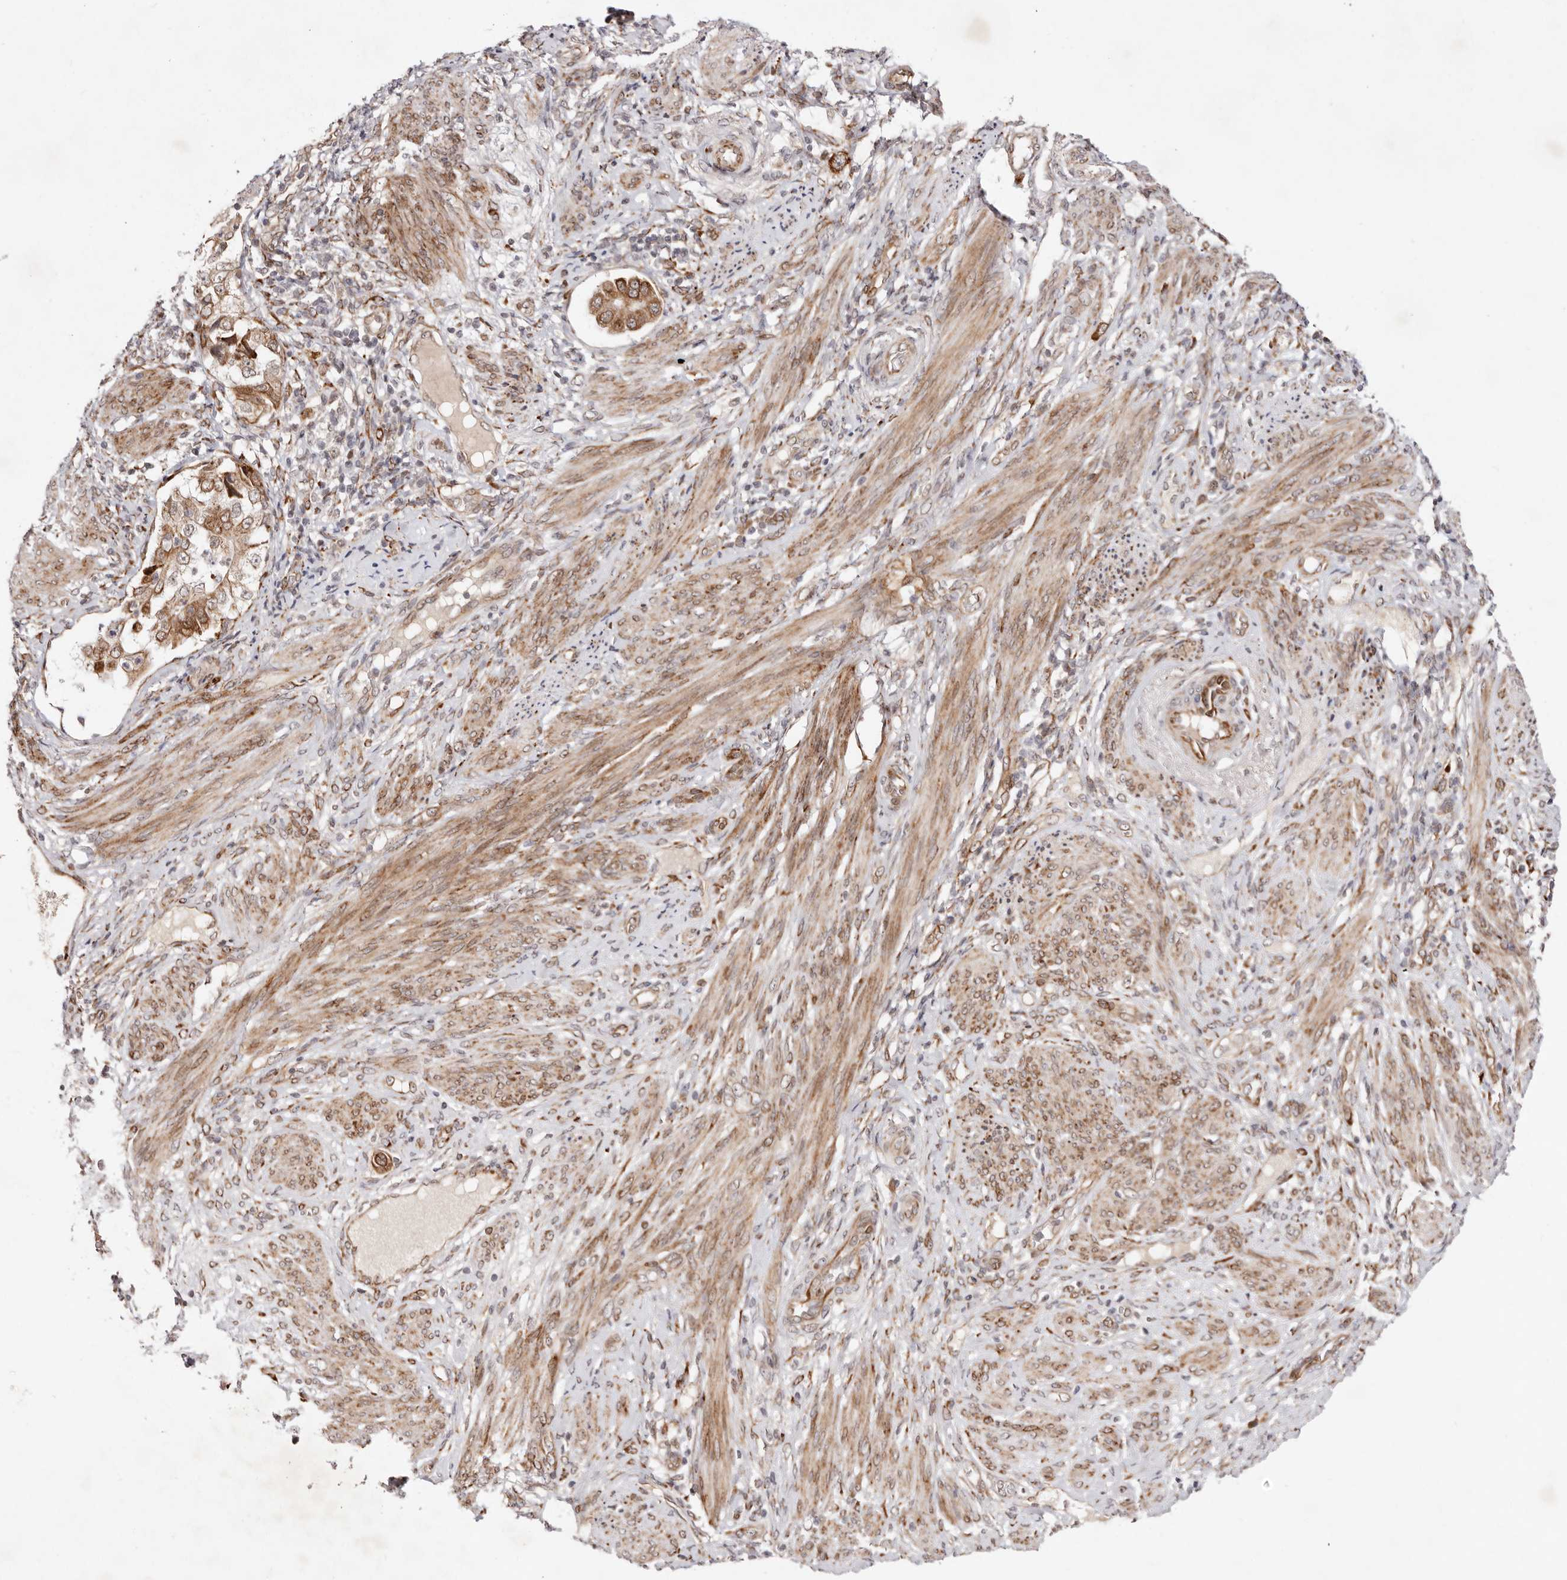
{"staining": {"intensity": "moderate", "quantity": ">75%", "location": "cytoplasmic/membranous"}, "tissue": "endometrial cancer", "cell_type": "Tumor cells", "image_type": "cancer", "snomed": [{"axis": "morphology", "description": "Adenocarcinoma, NOS"}, {"axis": "topography", "description": "Endometrium"}], "caption": "Immunohistochemical staining of human endometrial cancer reveals moderate cytoplasmic/membranous protein staining in about >75% of tumor cells. Nuclei are stained in blue.", "gene": "BCL2L15", "patient": {"sex": "female", "age": 85}}